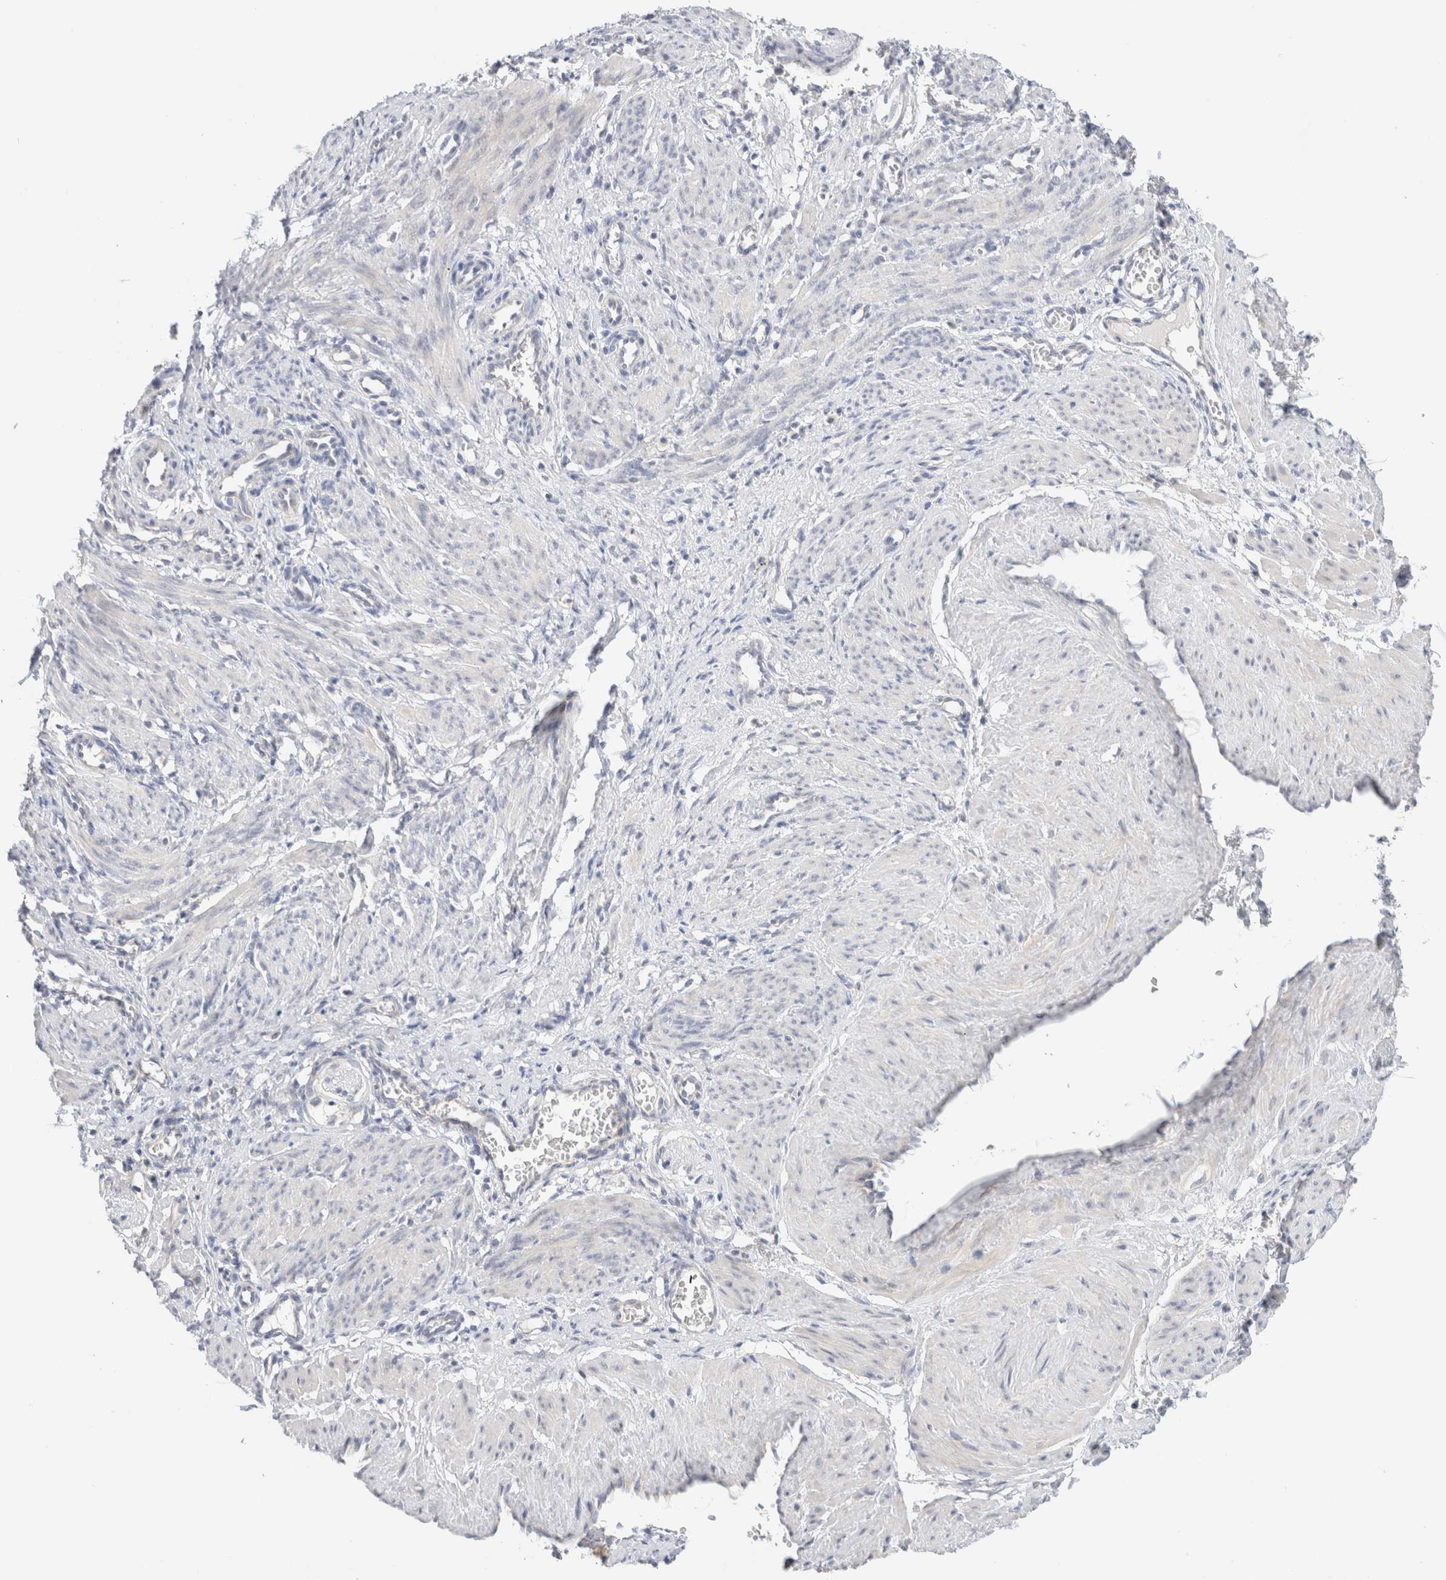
{"staining": {"intensity": "negative", "quantity": "none", "location": "none"}, "tissue": "smooth muscle", "cell_type": "Smooth muscle cells", "image_type": "normal", "snomed": [{"axis": "morphology", "description": "Normal tissue, NOS"}, {"axis": "topography", "description": "Endometrium"}], "caption": "A photomicrograph of human smooth muscle is negative for staining in smooth muscle cells. (Brightfield microscopy of DAB IHC at high magnification).", "gene": "SDR16C5", "patient": {"sex": "female", "age": 33}}